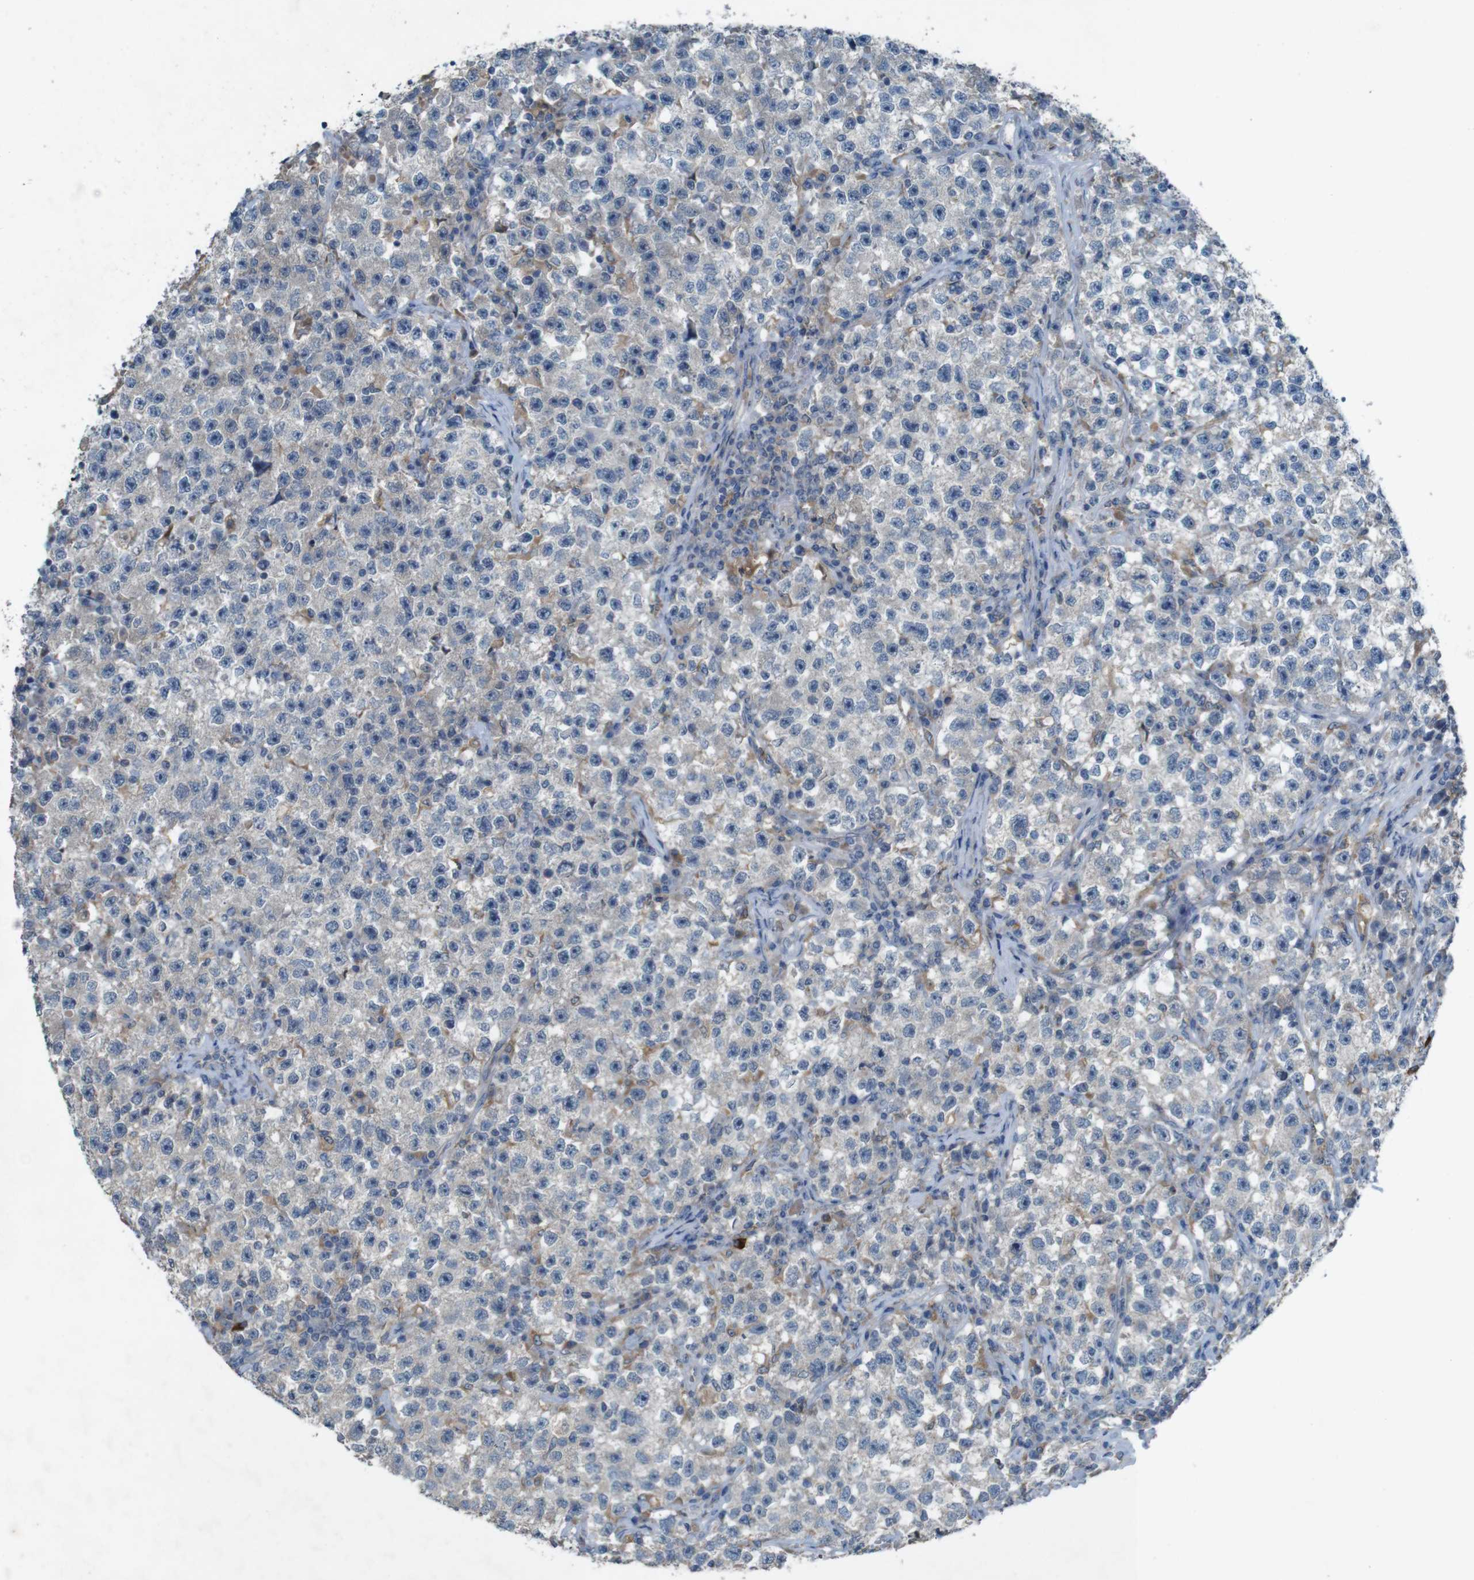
{"staining": {"intensity": "negative", "quantity": "none", "location": "none"}, "tissue": "testis cancer", "cell_type": "Tumor cells", "image_type": "cancer", "snomed": [{"axis": "morphology", "description": "Seminoma, NOS"}, {"axis": "topography", "description": "Testis"}], "caption": "Immunohistochemistry histopathology image of human seminoma (testis) stained for a protein (brown), which reveals no staining in tumor cells.", "gene": "MOGAT3", "patient": {"sex": "male", "age": 22}}